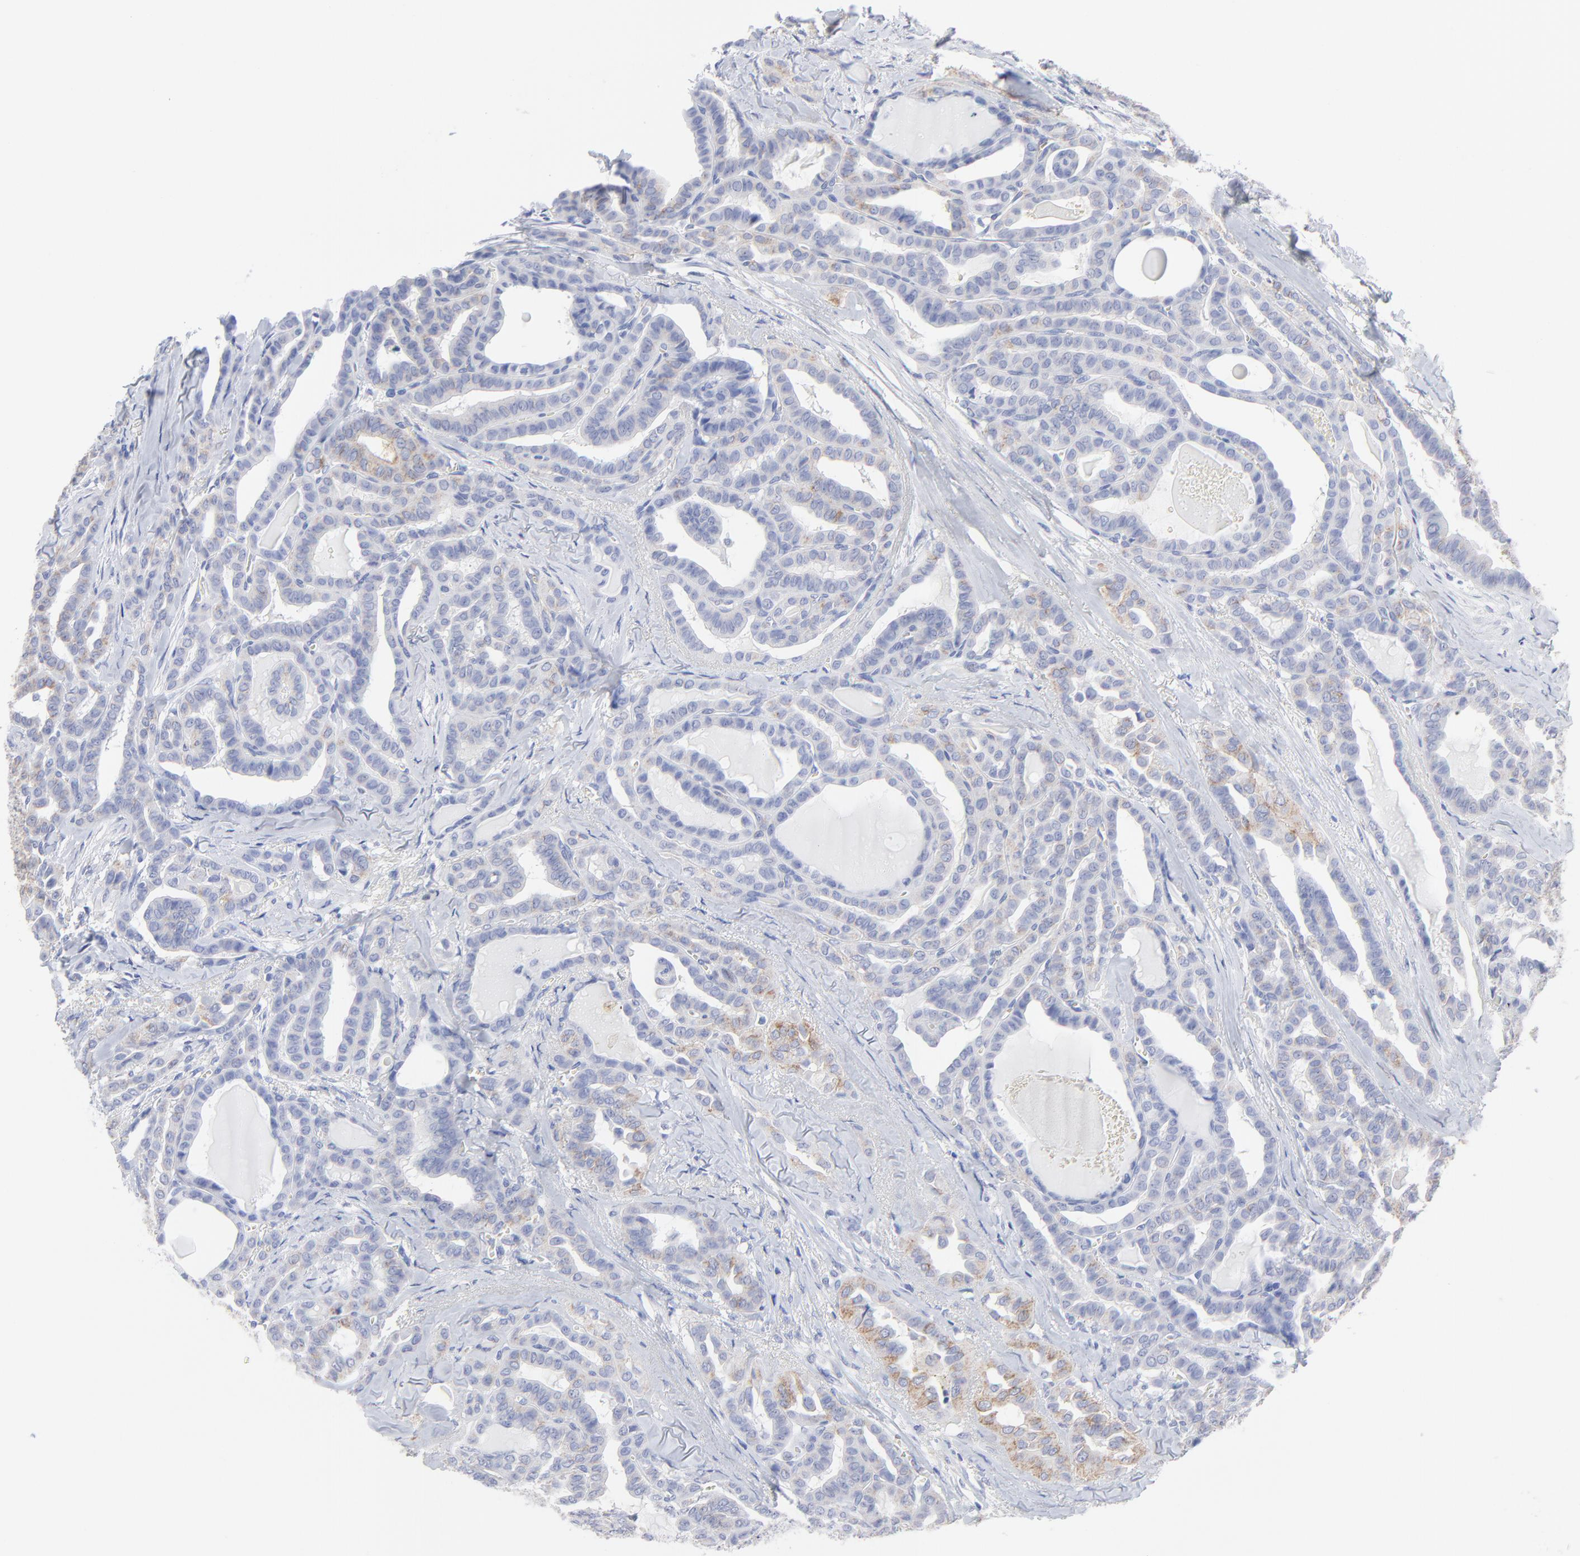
{"staining": {"intensity": "weak", "quantity": "25%-75%", "location": "cytoplasmic/membranous"}, "tissue": "thyroid cancer", "cell_type": "Tumor cells", "image_type": "cancer", "snomed": [{"axis": "morphology", "description": "Carcinoma, NOS"}, {"axis": "topography", "description": "Thyroid gland"}], "caption": "Thyroid carcinoma was stained to show a protein in brown. There is low levels of weak cytoplasmic/membranous positivity in approximately 25%-75% of tumor cells. Immunohistochemistry (ihc) stains the protein in brown and the nuclei are stained blue.", "gene": "CNTN3", "patient": {"sex": "female", "age": 91}}